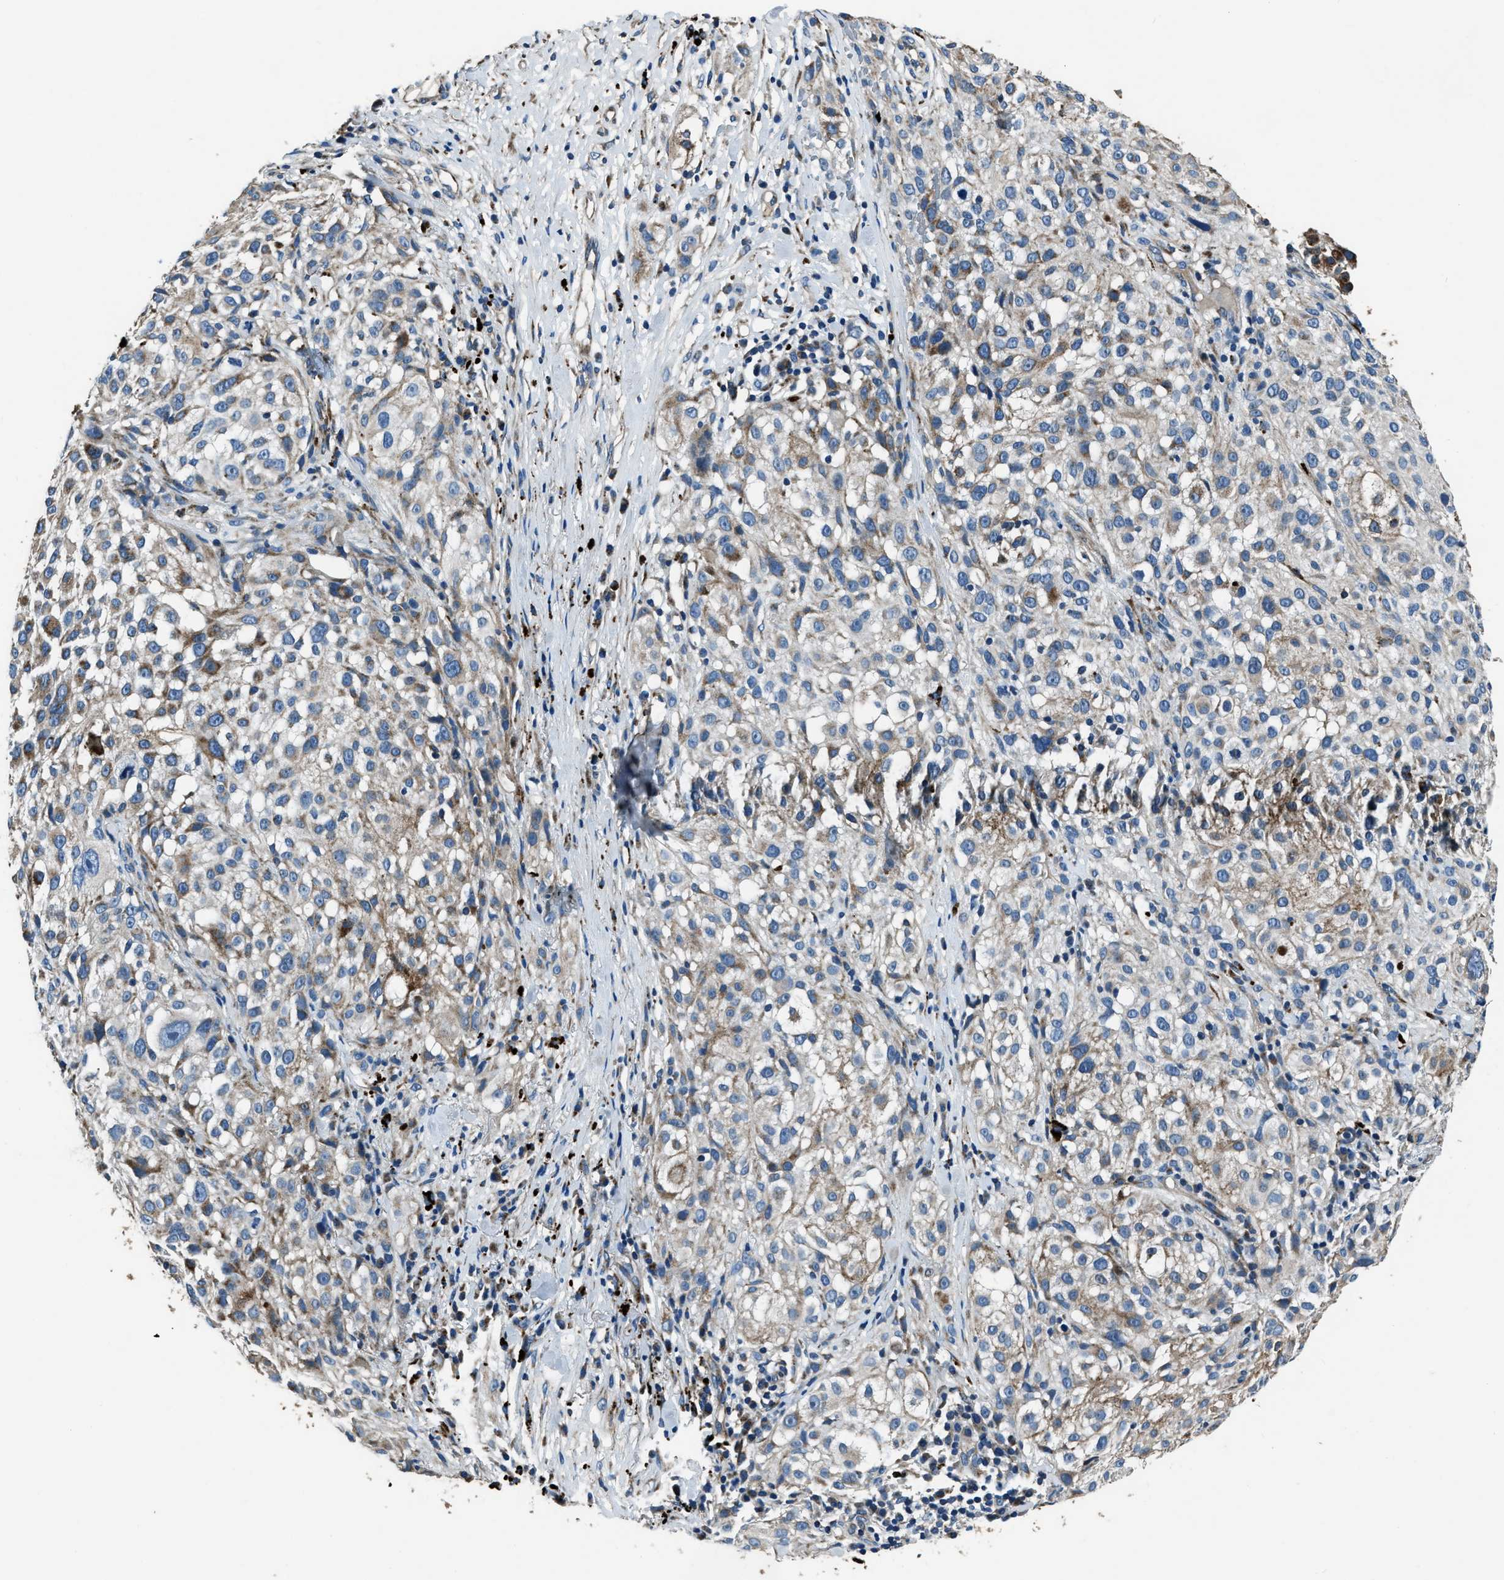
{"staining": {"intensity": "weak", "quantity": "25%-75%", "location": "cytoplasmic/membranous"}, "tissue": "melanoma", "cell_type": "Tumor cells", "image_type": "cancer", "snomed": [{"axis": "morphology", "description": "Necrosis, NOS"}, {"axis": "morphology", "description": "Malignant melanoma, NOS"}, {"axis": "topography", "description": "Skin"}], "caption": "A brown stain shows weak cytoplasmic/membranous positivity of a protein in human malignant melanoma tumor cells.", "gene": "OGDH", "patient": {"sex": "female", "age": 87}}